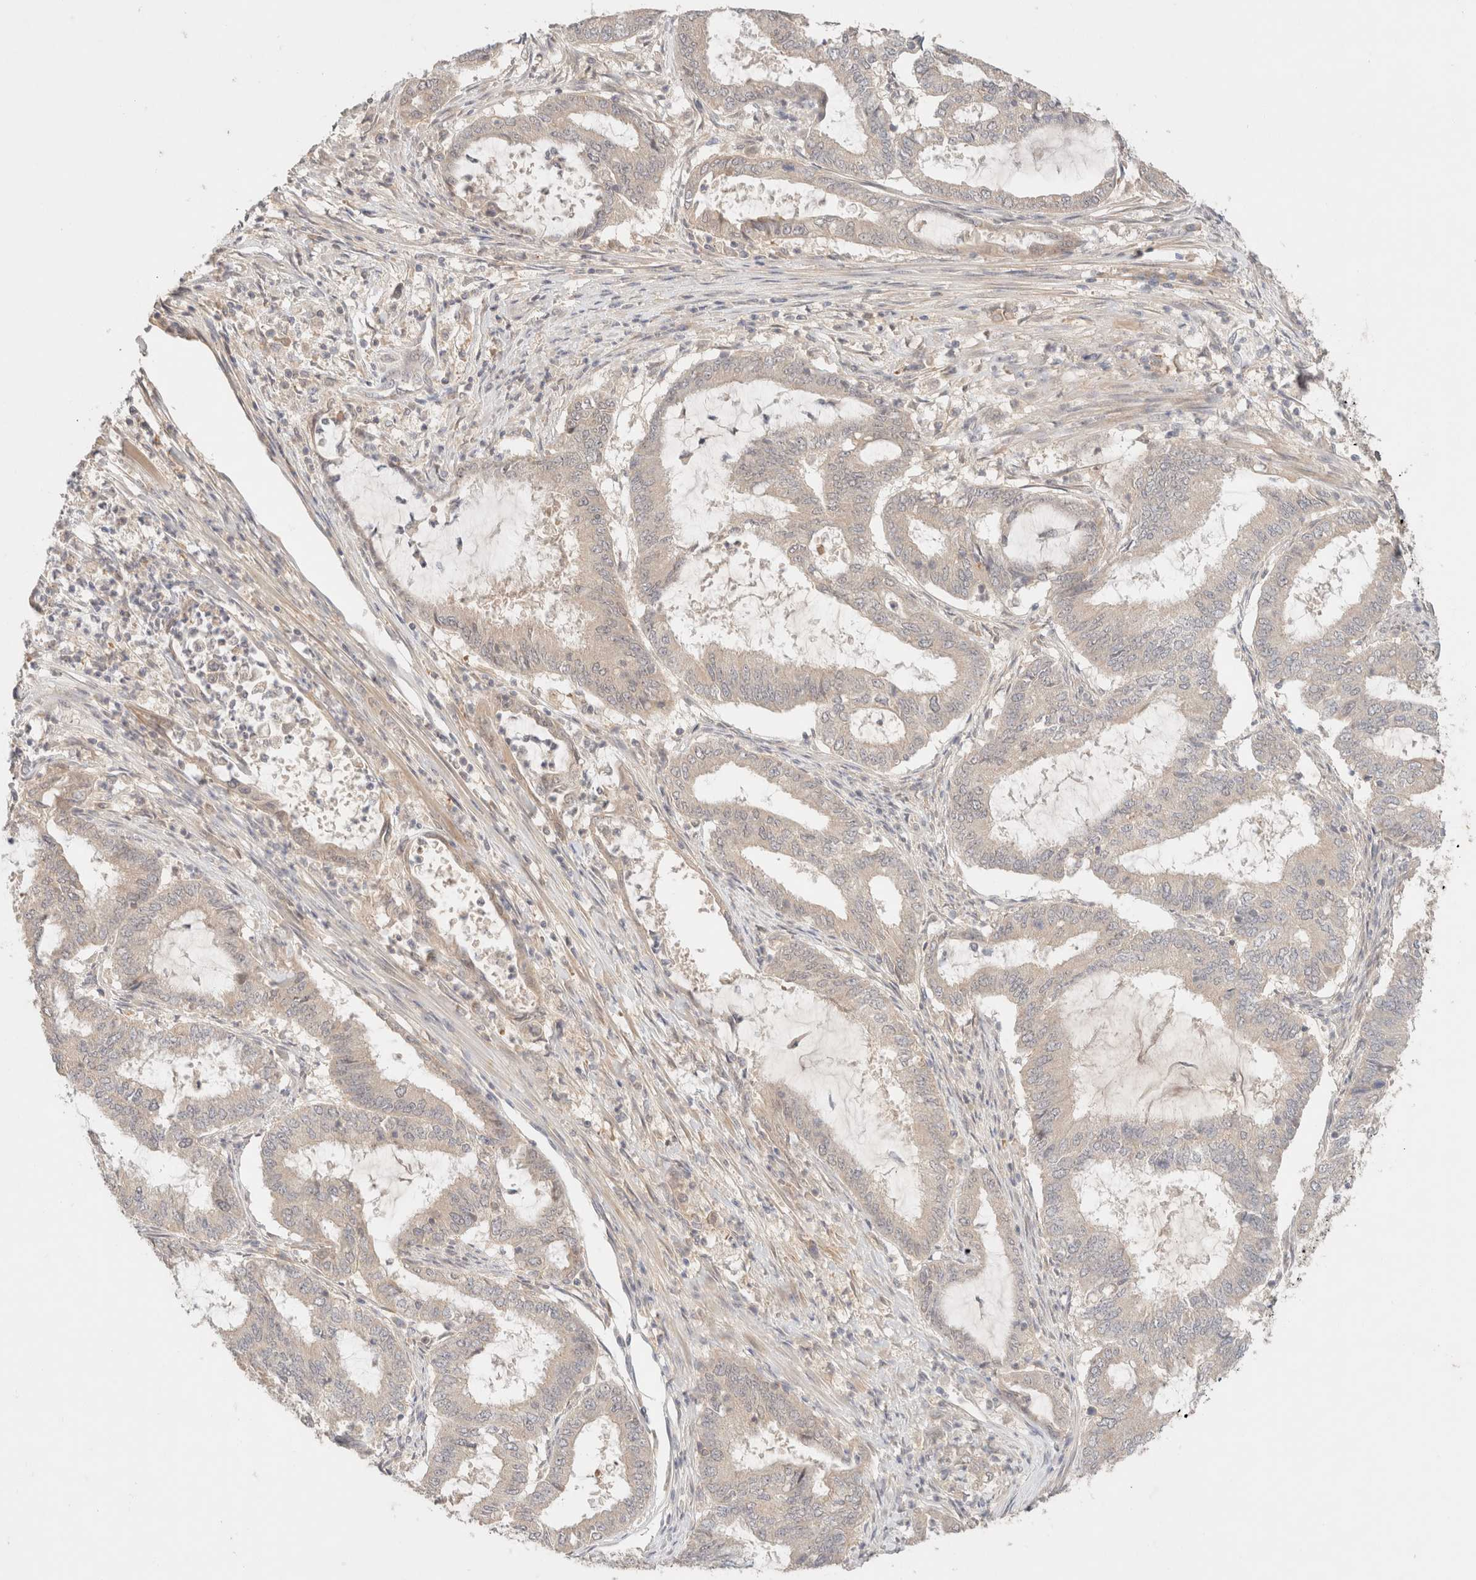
{"staining": {"intensity": "negative", "quantity": "none", "location": "none"}, "tissue": "endometrial cancer", "cell_type": "Tumor cells", "image_type": "cancer", "snomed": [{"axis": "morphology", "description": "Adenocarcinoma, NOS"}, {"axis": "topography", "description": "Endometrium"}], "caption": "Image shows no protein expression in tumor cells of endometrial adenocarcinoma tissue. (DAB IHC, high magnification).", "gene": "SARM1", "patient": {"sex": "female", "age": 51}}